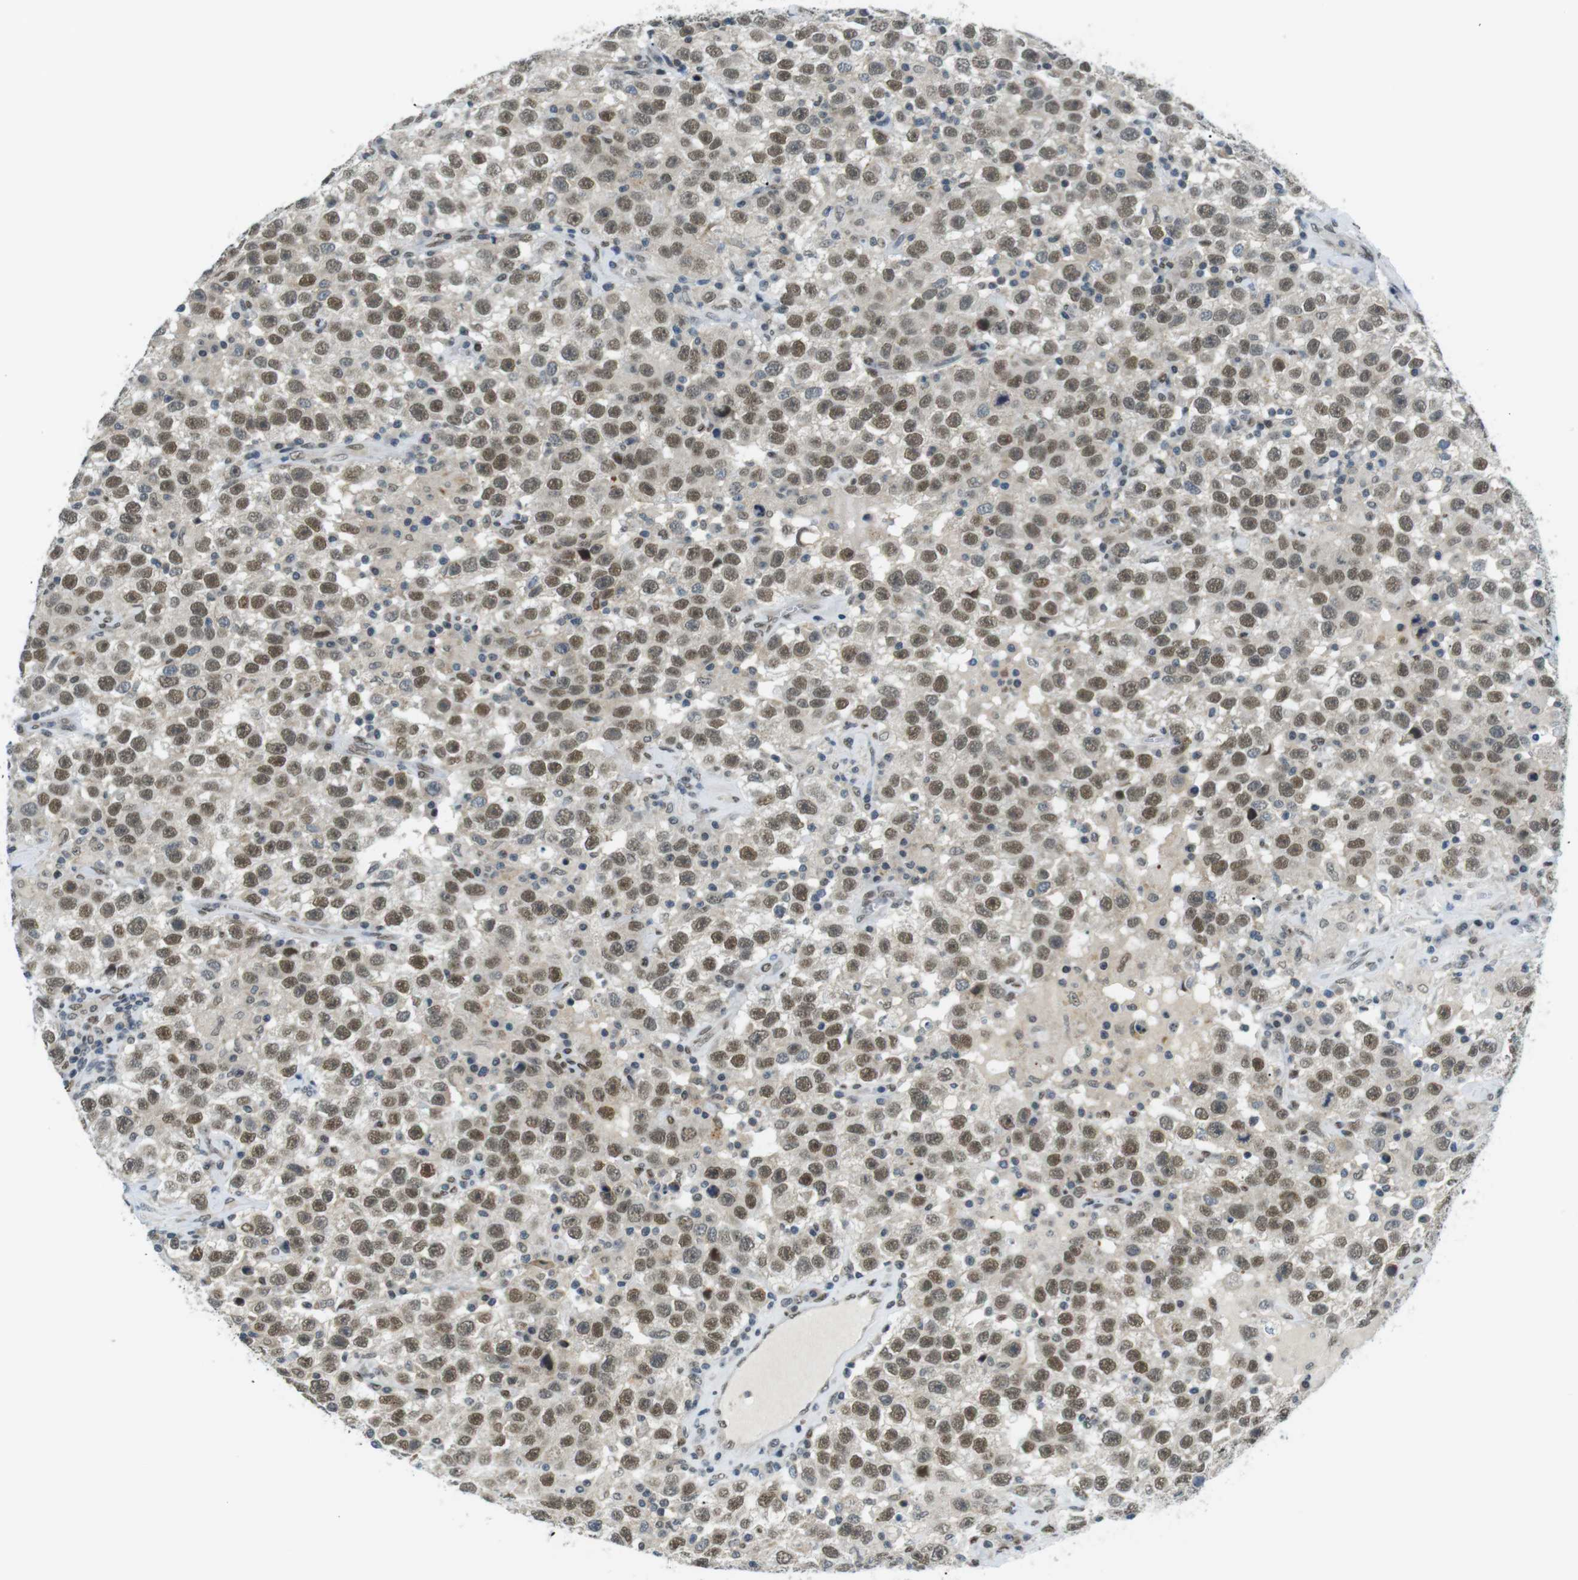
{"staining": {"intensity": "moderate", "quantity": ">75%", "location": "nuclear"}, "tissue": "testis cancer", "cell_type": "Tumor cells", "image_type": "cancer", "snomed": [{"axis": "morphology", "description": "Seminoma, NOS"}, {"axis": "topography", "description": "Testis"}], "caption": "Moderate nuclear expression for a protein is identified in approximately >75% of tumor cells of seminoma (testis) using immunohistochemistry (IHC).", "gene": "USP7", "patient": {"sex": "male", "age": 41}}